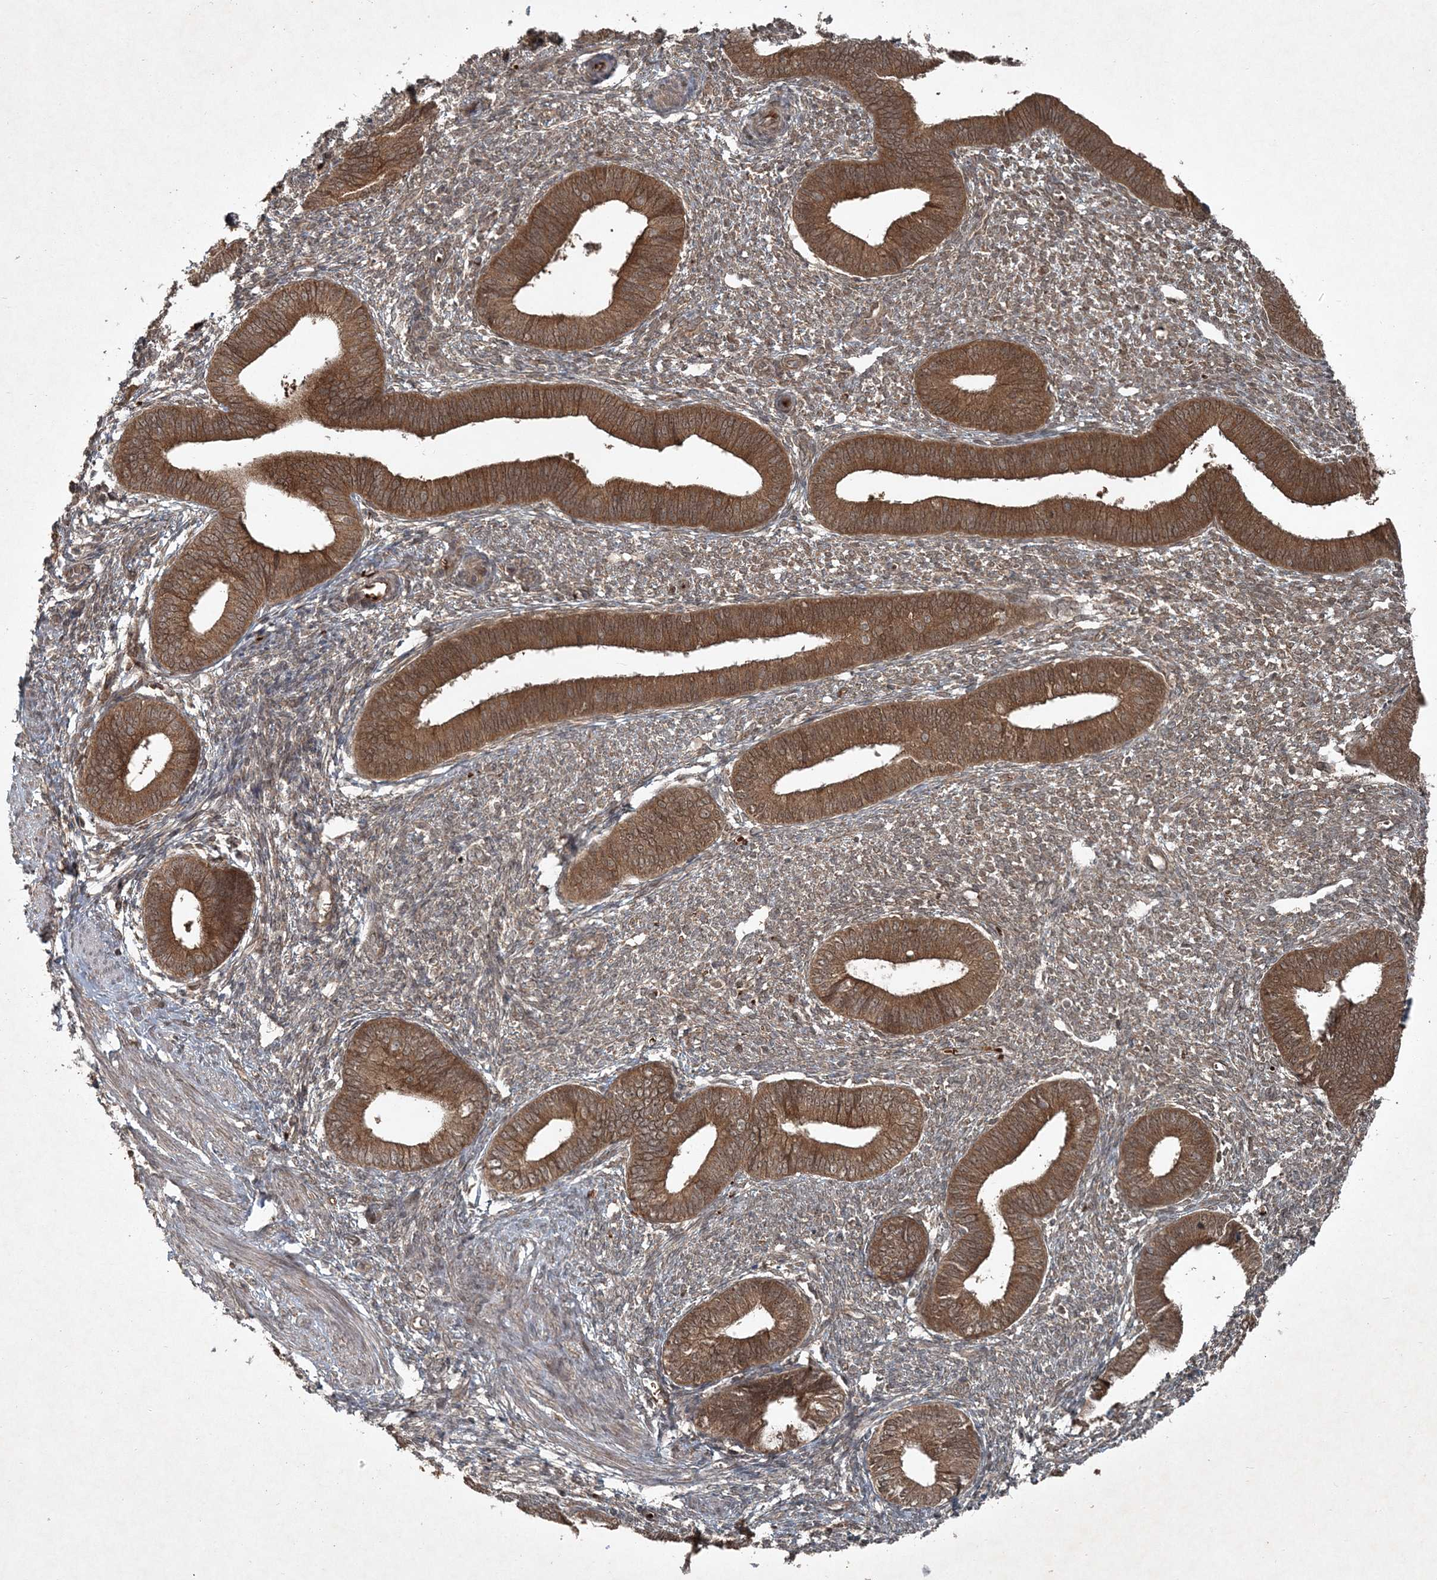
{"staining": {"intensity": "weak", "quantity": "25%-75%", "location": "cytoplasmic/membranous,nuclear"}, "tissue": "endometrium", "cell_type": "Cells in endometrial stroma", "image_type": "normal", "snomed": [{"axis": "morphology", "description": "Normal tissue, NOS"}, {"axis": "topography", "description": "Endometrium"}], "caption": "Immunohistochemistry micrograph of unremarkable human endometrium stained for a protein (brown), which demonstrates low levels of weak cytoplasmic/membranous,nuclear expression in about 25%-75% of cells in endometrial stroma.", "gene": "FBXL17", "patient": {"sex": "female", "age": 46}}